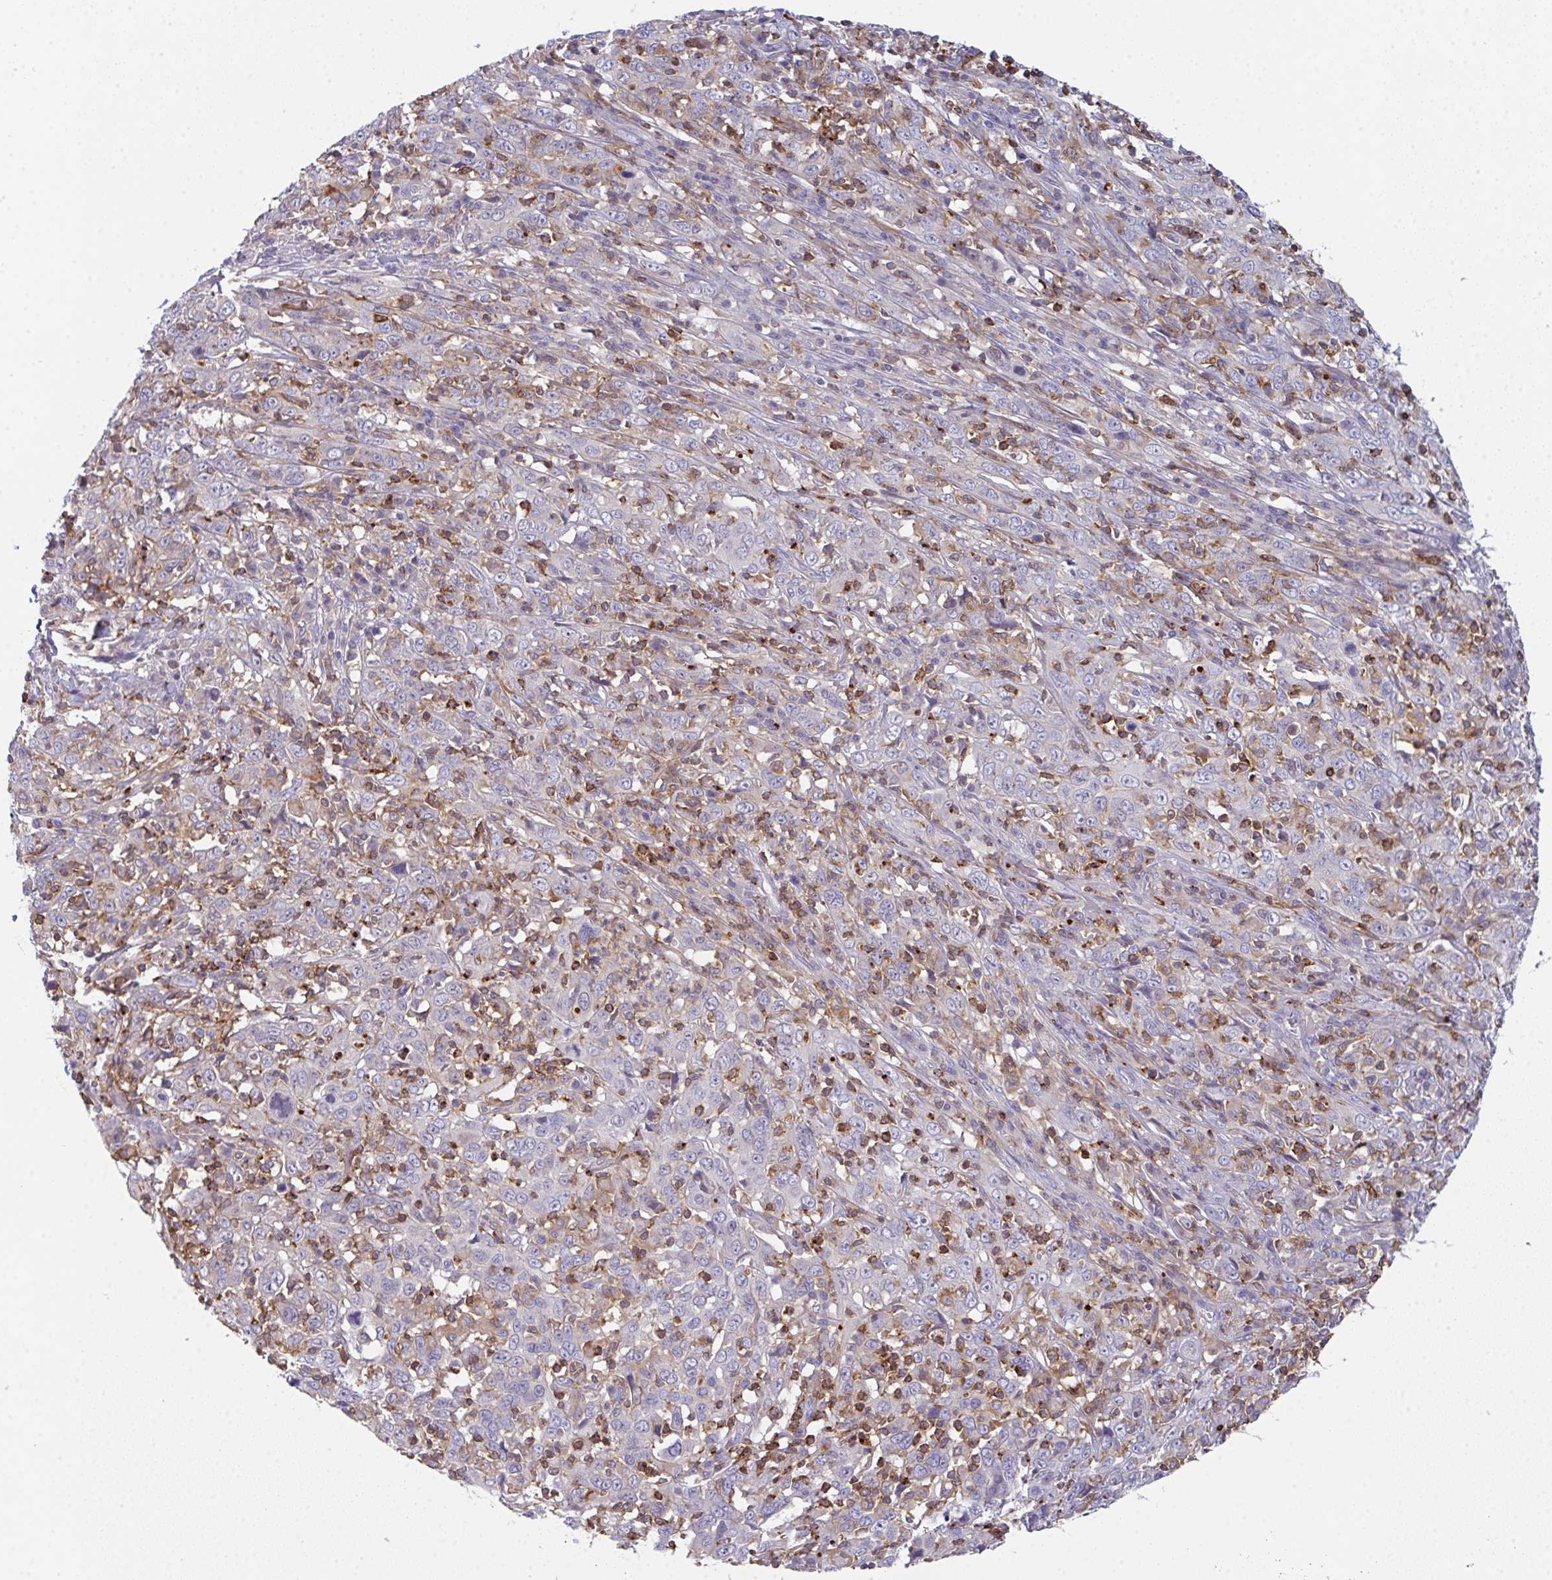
{"staining": {"intensity": "negative", "quantity": "none", "location": "none"}, "tissue": "cervical cancer", "cell_type": "Tumor cells", "image_type": "cancer", "snomed": [{"axis": "morphology", "description": "Squamous cell carcinoma, NOS"}, {"axis": "topography", "description": "Cervix"}], "caption": "DAB (3,3'-diaminobenzidine) immunohistochemical staining of human cervical cancer (squamous cell carcinoma) exhibits no significant positivity in tumor cells.", "gene": "CD80", "patient": {"sex": "female", "age": 46}}